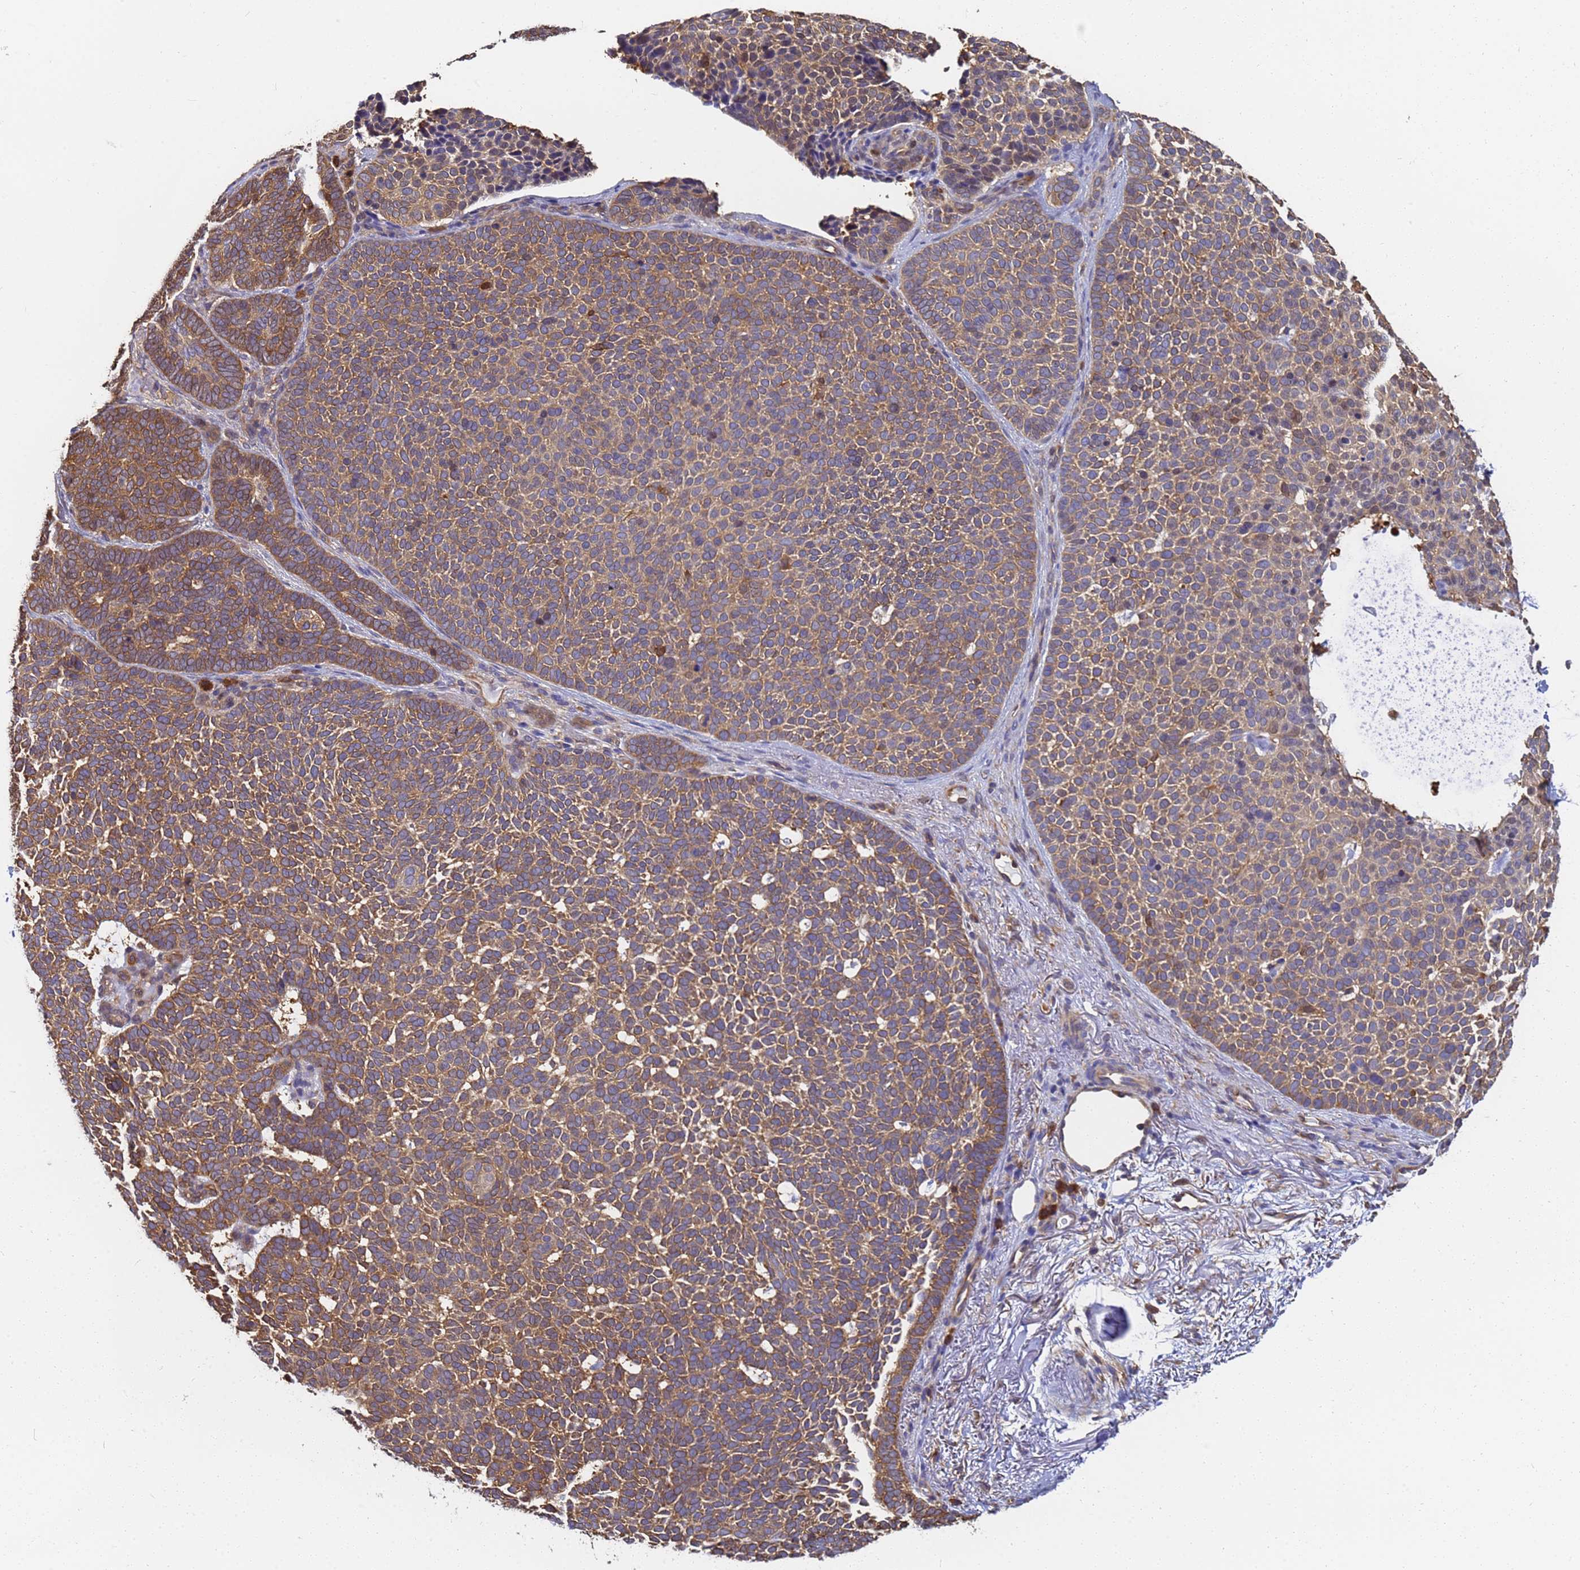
{"staining": {"intensity": "moderate", "quantity": ">75%", "location": "cytoplasmic/membranous"}, "tissue": "skin cancer", "cell_type": "Tumor cells", "image_type": "cancer", "snomed": [{"axis": "morphology", "description": "Basal cell carcinoma"}, {"axis": "topography", "description": "Skin"}], "caption": "Protein expression by IHC demonstrates moderate cytoplasmic/membranous staining in about >75% of tumor cells in skin cancer (basal cell carcinoma).", "gene": "NME1-NME2", "patient": {"sex": "female", "age": 77}}